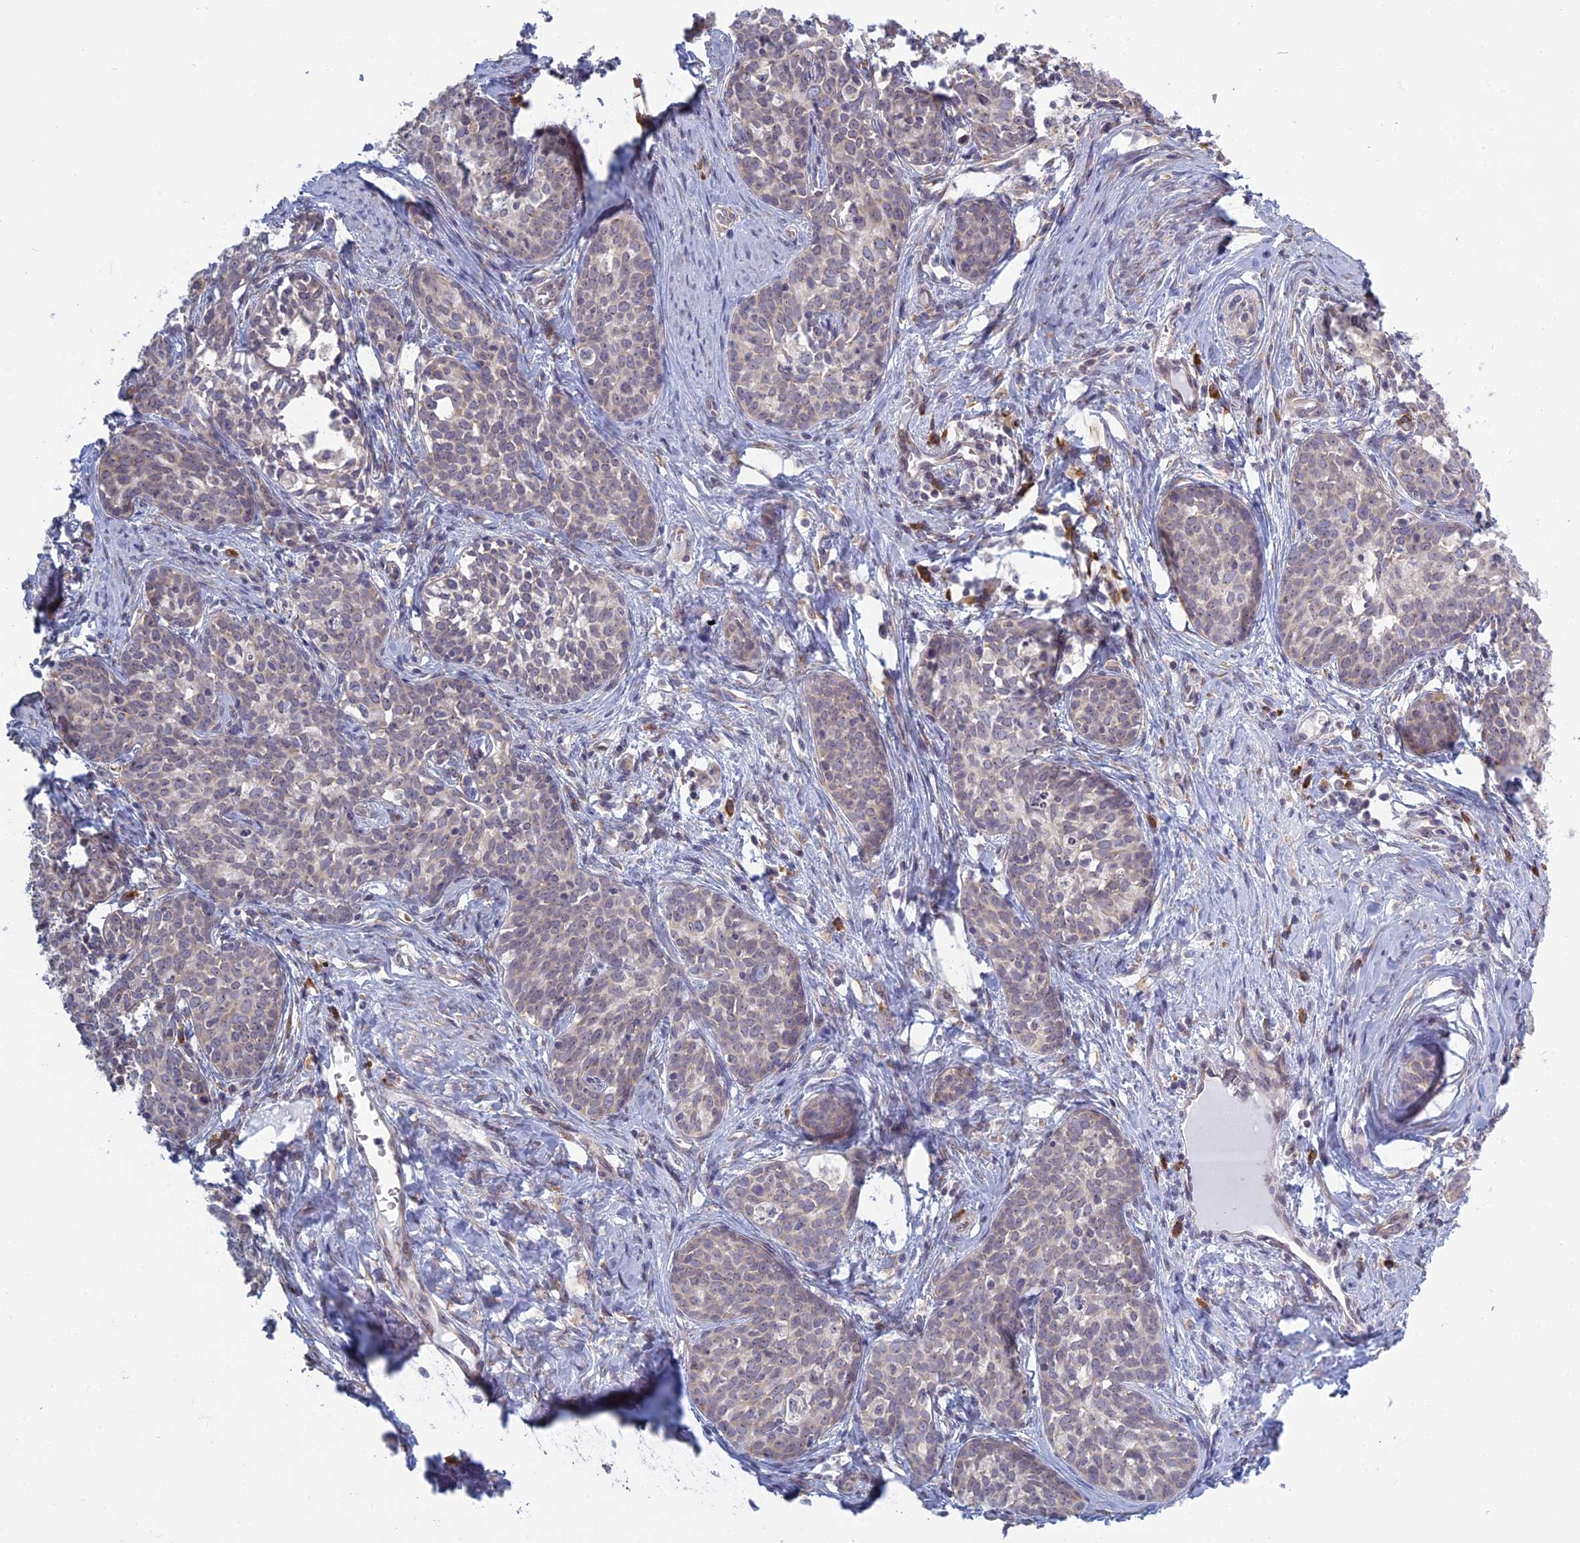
{"staining": {"intensity": "weak", "quantity": "<25%", "location": "cytoplasmic/membranous"}, "tissue": "cervical cancer", "cell_type": "Tumor cells", "image_type": "cancer", "snomed": [{"axis": "morphology", "description": "Squamous cell carcinoma, NOS"}, {"axis": "topography", "description": "Cervix"}], "caption": "Immunohistochemistry (IHC) histopathology image of neoplastic tissue: cervical cancer (squamous cell carcinoma) stained with DAB (3,3'-diaminobenzidine) reveals no significant protein expression in tumor cells.", "gene": "RPS19BP1", "patient": {"sex": "female", "age": 52}}